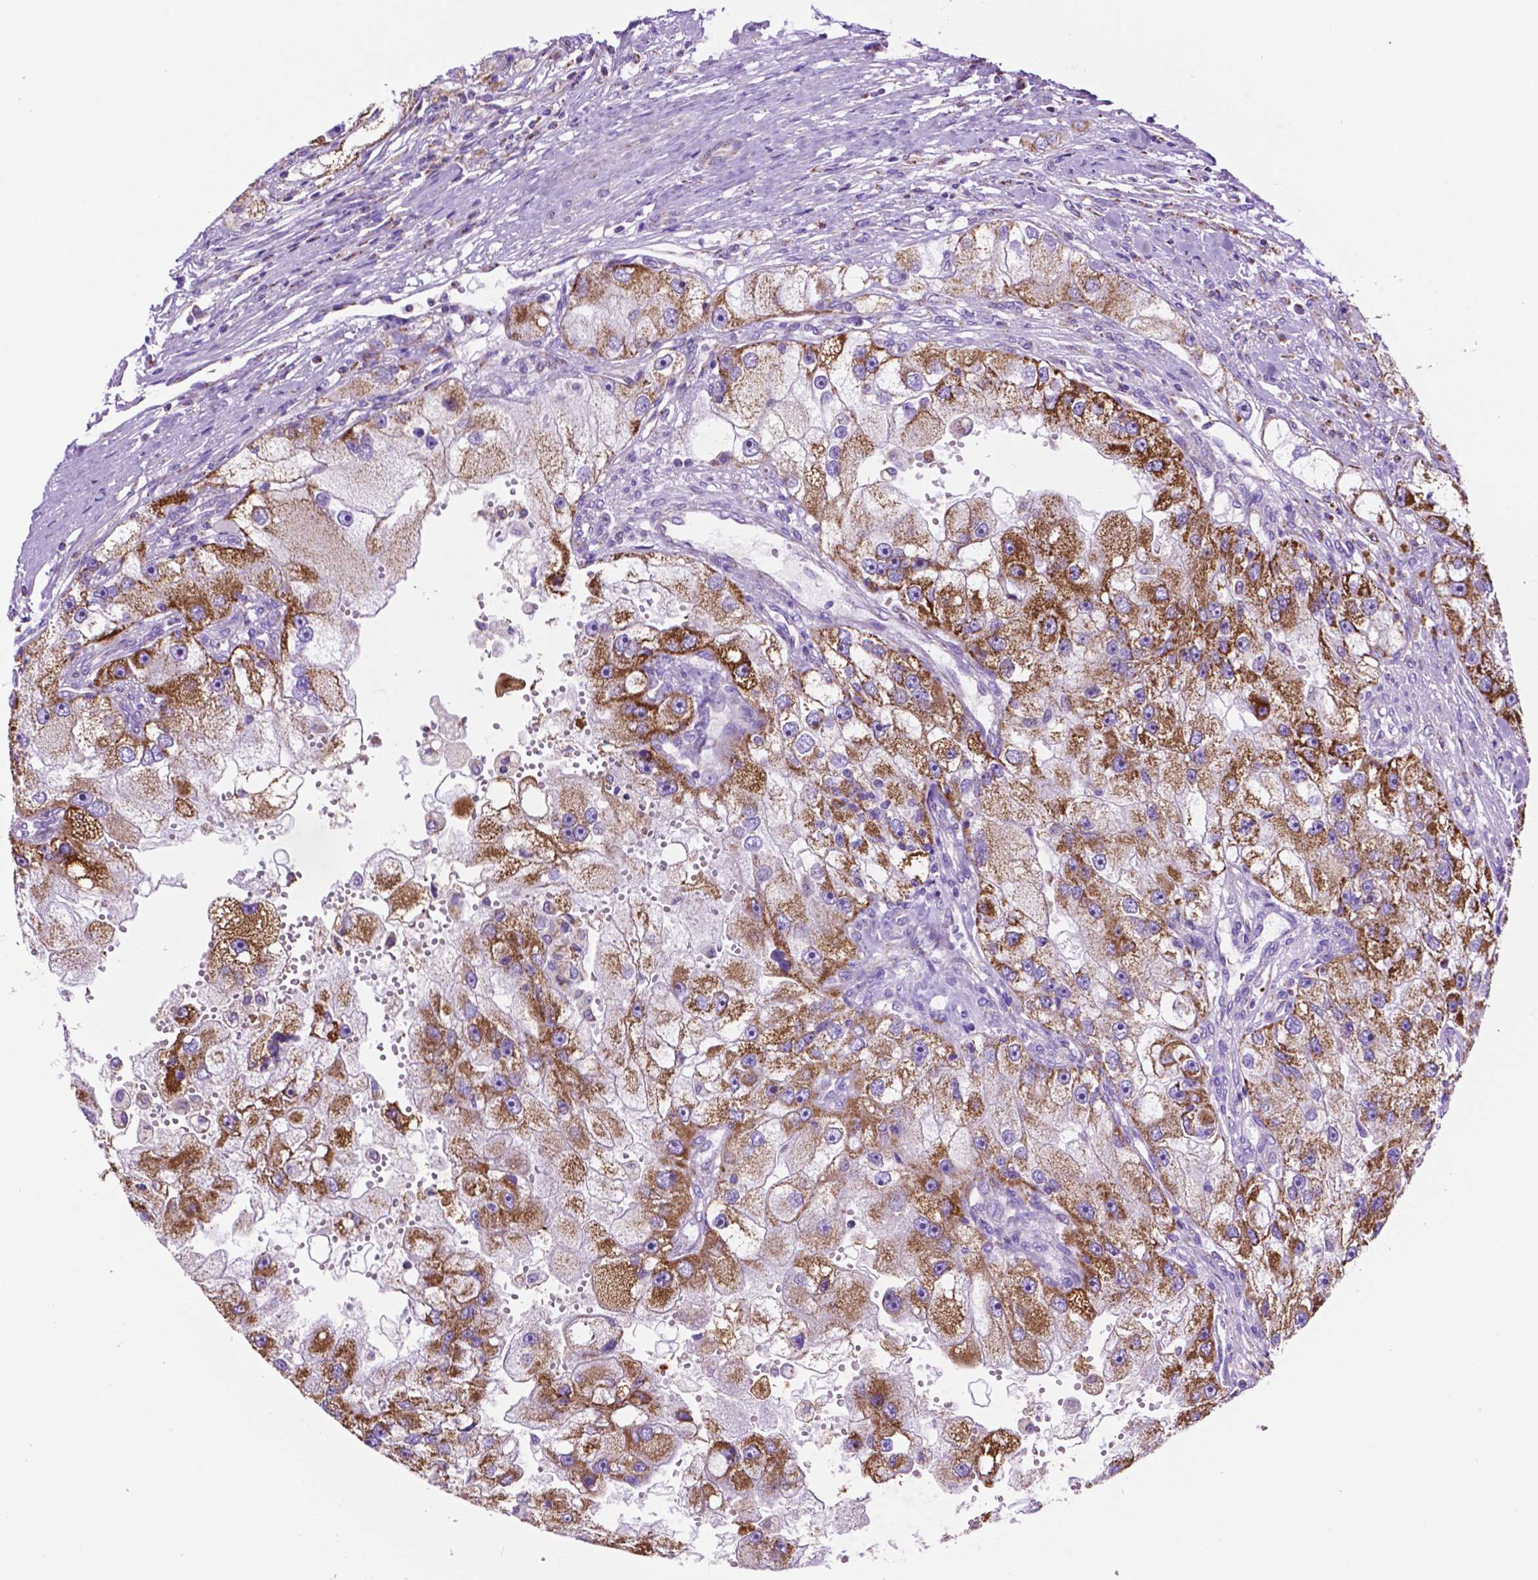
{"staining": {"intensity": "strong", "quantity": ">75%", "location": "cytoplasmic/membranous"}, "tissue": "renal cancer", "cell_type": "Tumor cells", "image_type": "cancer", "snomed": [{"axis": "morphology", "description": "Adenocarcinoma, NOS"}, {"axis": "topography", "description": "Kidney"}], "caption": "Immunohistochemical staining of renal adenocarcinoma exhibits strong cytoplasmic/membranous protein positivity in about >75% of tumor cells.", "gene": "GDPD5", "patient": {"sex": "male", "age": 63}}